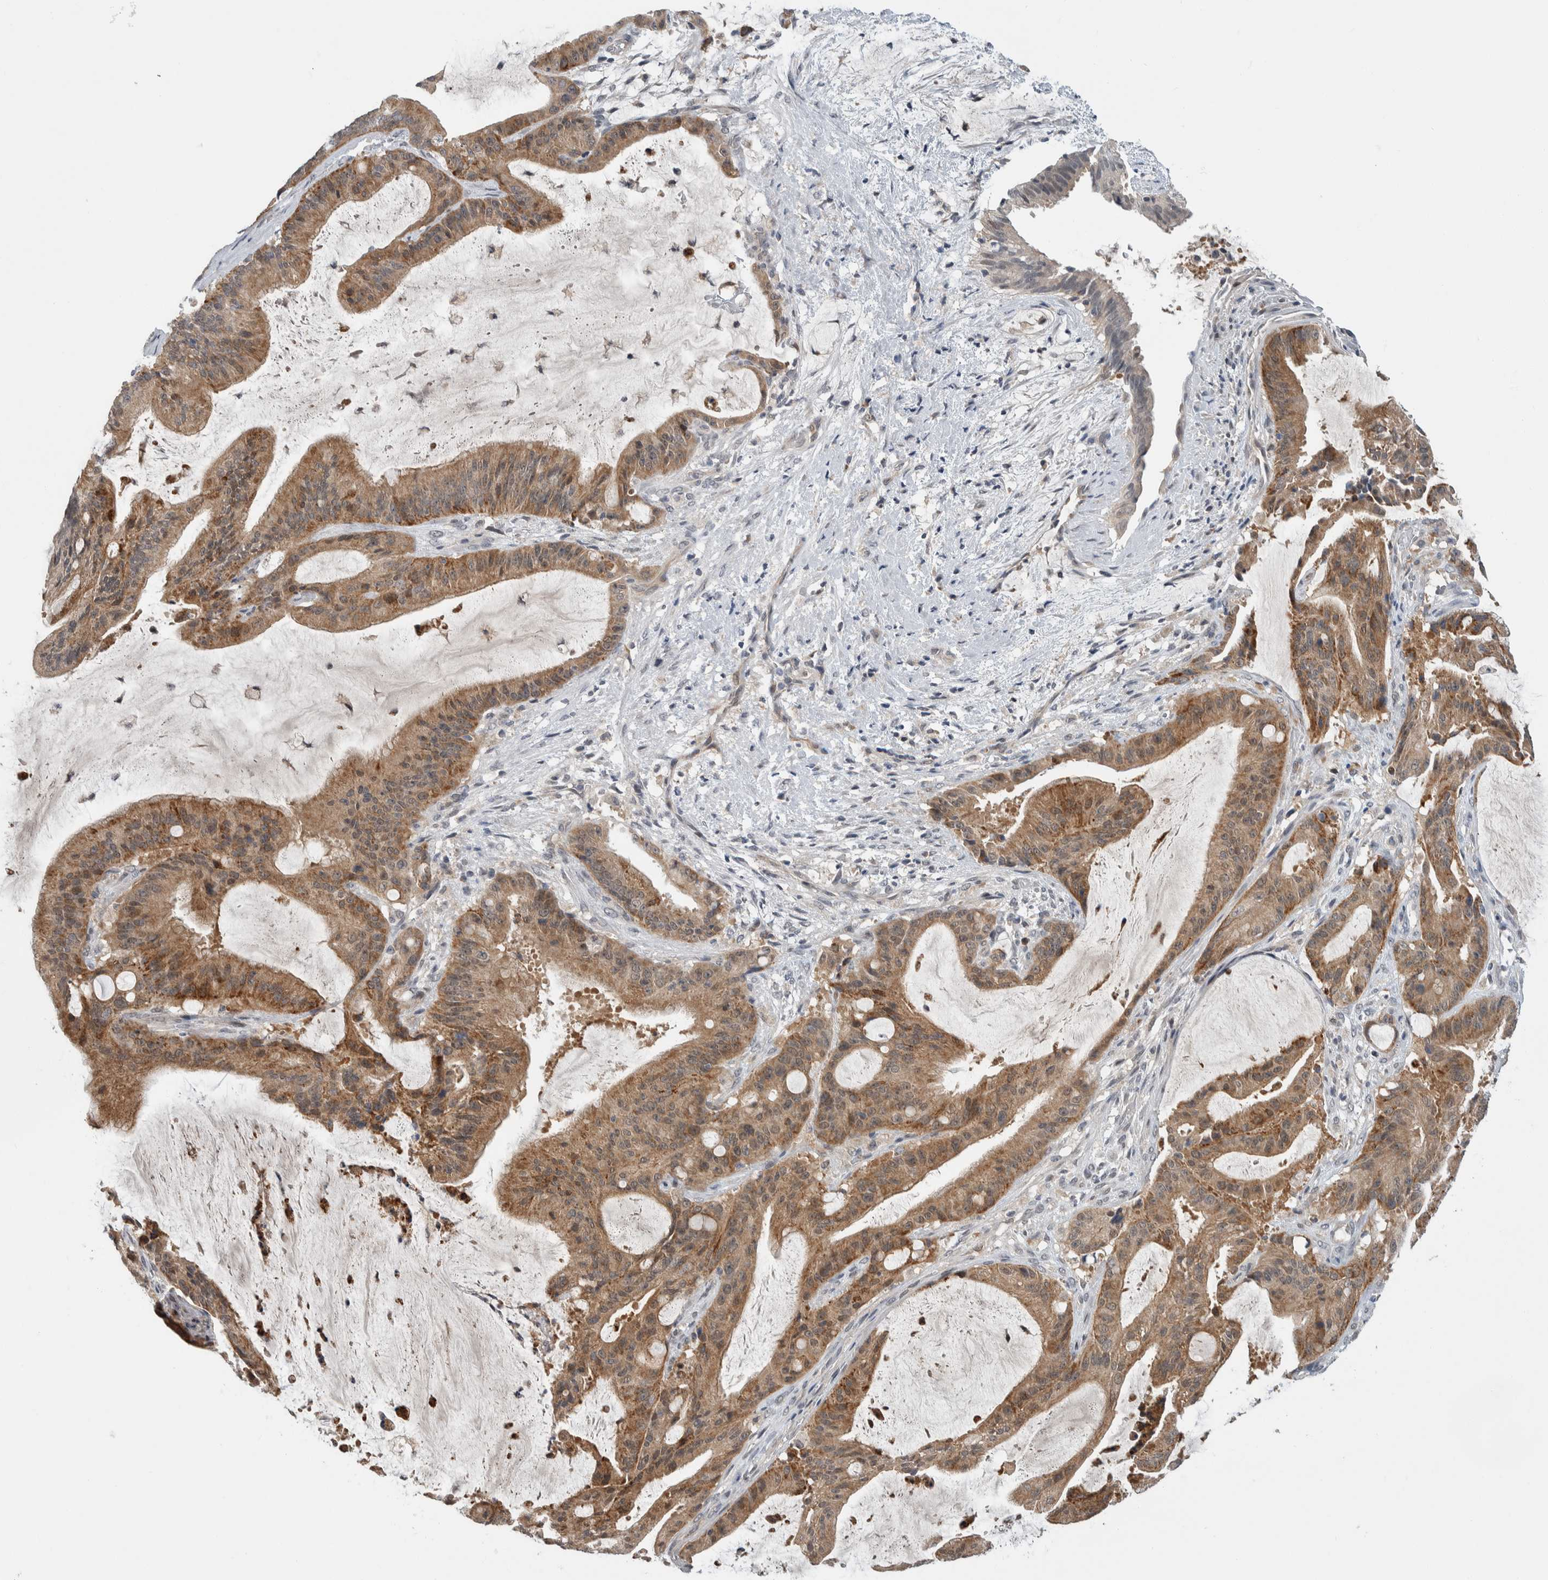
{"staining": {"intensity": "moderate", "quantity": ">75%", "location": "cytoplasmic/membranous"}, "tissue": "liver cancer", "cell_type": "Tumor cells", "image_type": "cancer", "snomed": [{"axis": "morphology", "description": "Normal tissue, NOS"}, {"axis": "morphology", "description": "Cholangiocarcinoma"}, {"axis": "topography", "description": "Liver"}, {"axis": "topography", "description": "Peripheral nerve tissue"}], "caption": "An image showing moderate cytoplasmic/membranous positivity in about >75% of tumor cells in liver cancer (cholangiocarcinoma), as visualized by brown immunohistochemical staining.", "gene": "SHPK", "patient": {"sex": "female", "age": 73}}